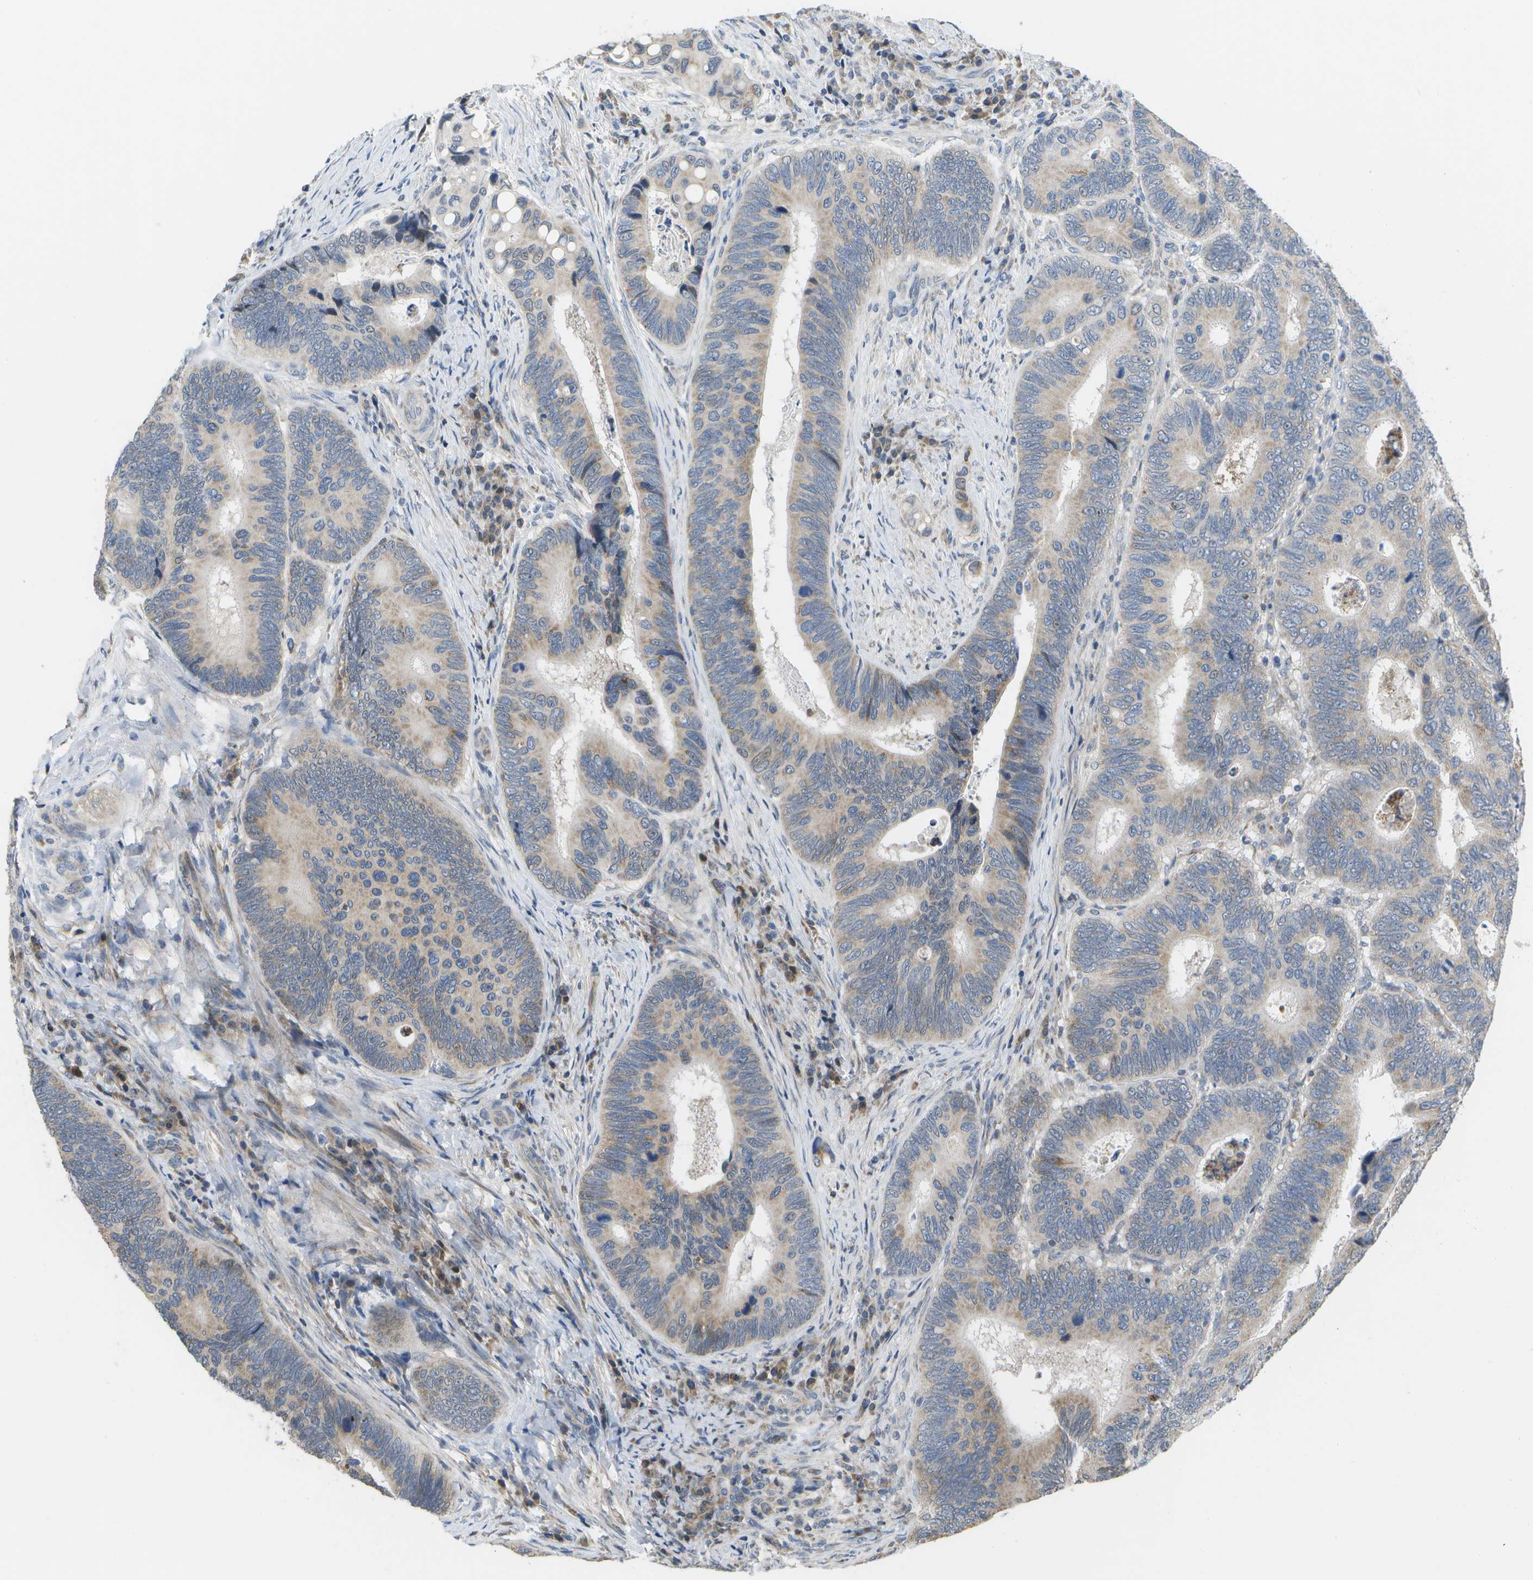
{"staining": {"intensity": "weak", "quantity": ">75%", "location": "cytoplasmic/membranous"}, "tissue": "colorectal cancer", "cell_type": "Tumor cells", "image_type": "cancer", "snomed": [{"axis": "morphology", "description": "Inflammation, NOS"}, {"axis": "morphology", "description": "Adenocarcinoma, NOS"}, {"axis": "topography", "description": "Colon"}], "caption": "Colorectal adenocarcinoma stained for a protein (brown) reveals weak cytoplasmic/membranous positive positivity in approximately >75% of tumor cells.", "gene": "HADHA", "patient": {"sex": "male", "age": 72}}